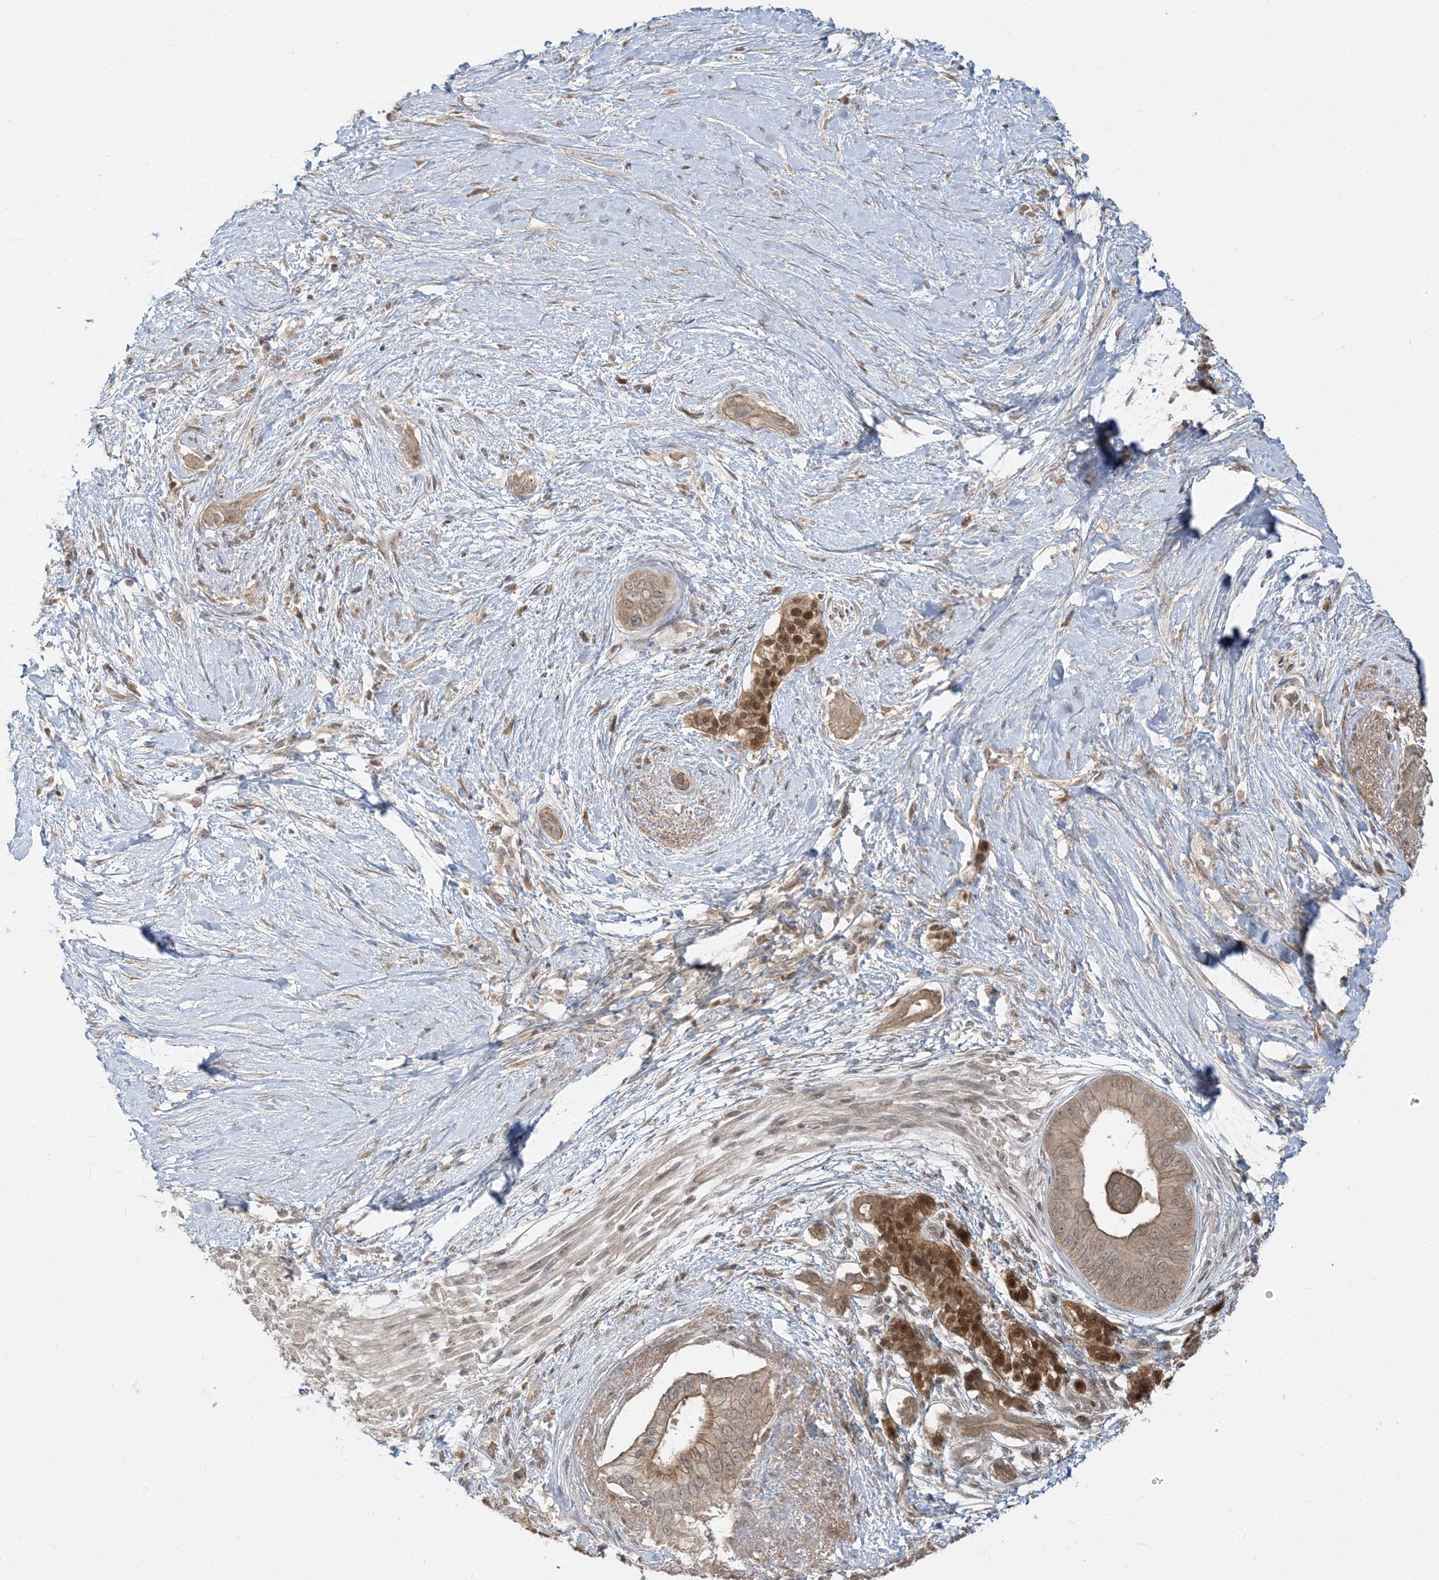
{"staining": {"intensity": "weak", "quantity": "25%-75%", "location": "cytoplasmic/membranous"}, "tissue": "pancreatic cancer", "cell_type": "Tumor cells", "image_type": "cancer", "snomed": [{"axis": "morphology", "description": "Normal tissue, NOS"}, {"axis": "morphology", "description": "Adenocarcinoma, NOS"}, {"axis": "topography", "description": "Pancreas"}, {"axis": "topography", "description": "Peripheral nerve tissue"}], "caption": "Immunohistochemistry micrograph of neoplastic tissue: human pancreatic cancer (adenocarcinoma) stained using IHC demonstrates low levels of weak protein expression localized specifically in the cytoplasmic/membranous of tumor cells, appearing as a cytoplasmic/membranous brown color.", "gene": "TBCC", "patient": {"sex": "male", "age": 59}}